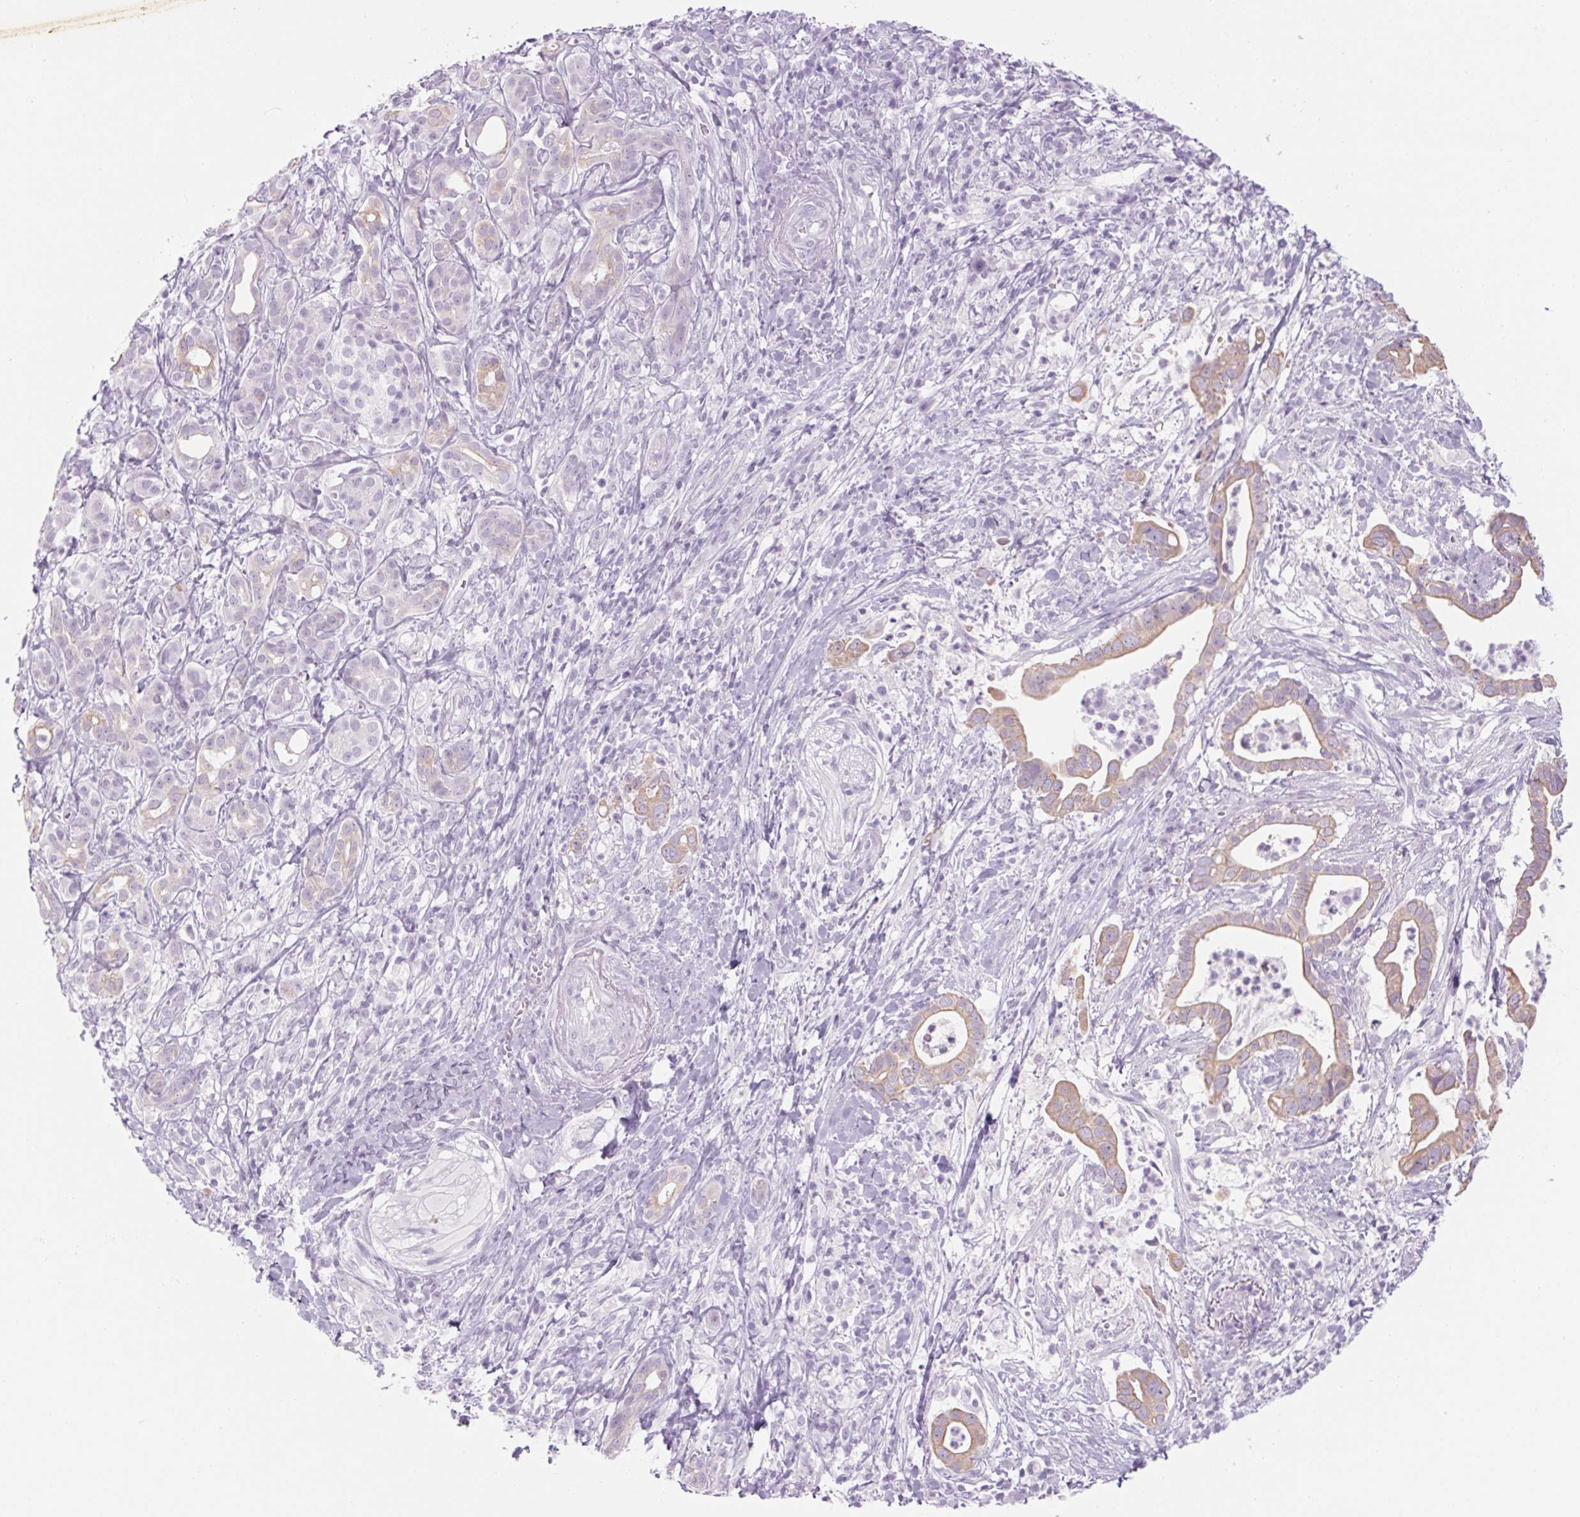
{"staining": {"intensity": "weak", "quantity": ">75%", "location": "cytoplasmic/membranous"}, "tissue": "pancreatic cancer", "cell_type": "Tumor cells", "image_type": "cancer", "snomed": [{"axis": "morphology", "description": "Adenocarcinoma, NOS"}, {"axis": "topography", "description": "Pancreas"}], "caption": "Pancreatic adenocarcinoma tissue displays weak cytoplasmic/membranous staining in about >75% of tumor cells, visualized by immunohistochemistry.", "gene": "RPTN", "patient": {"sex": "male", "age": 61}}